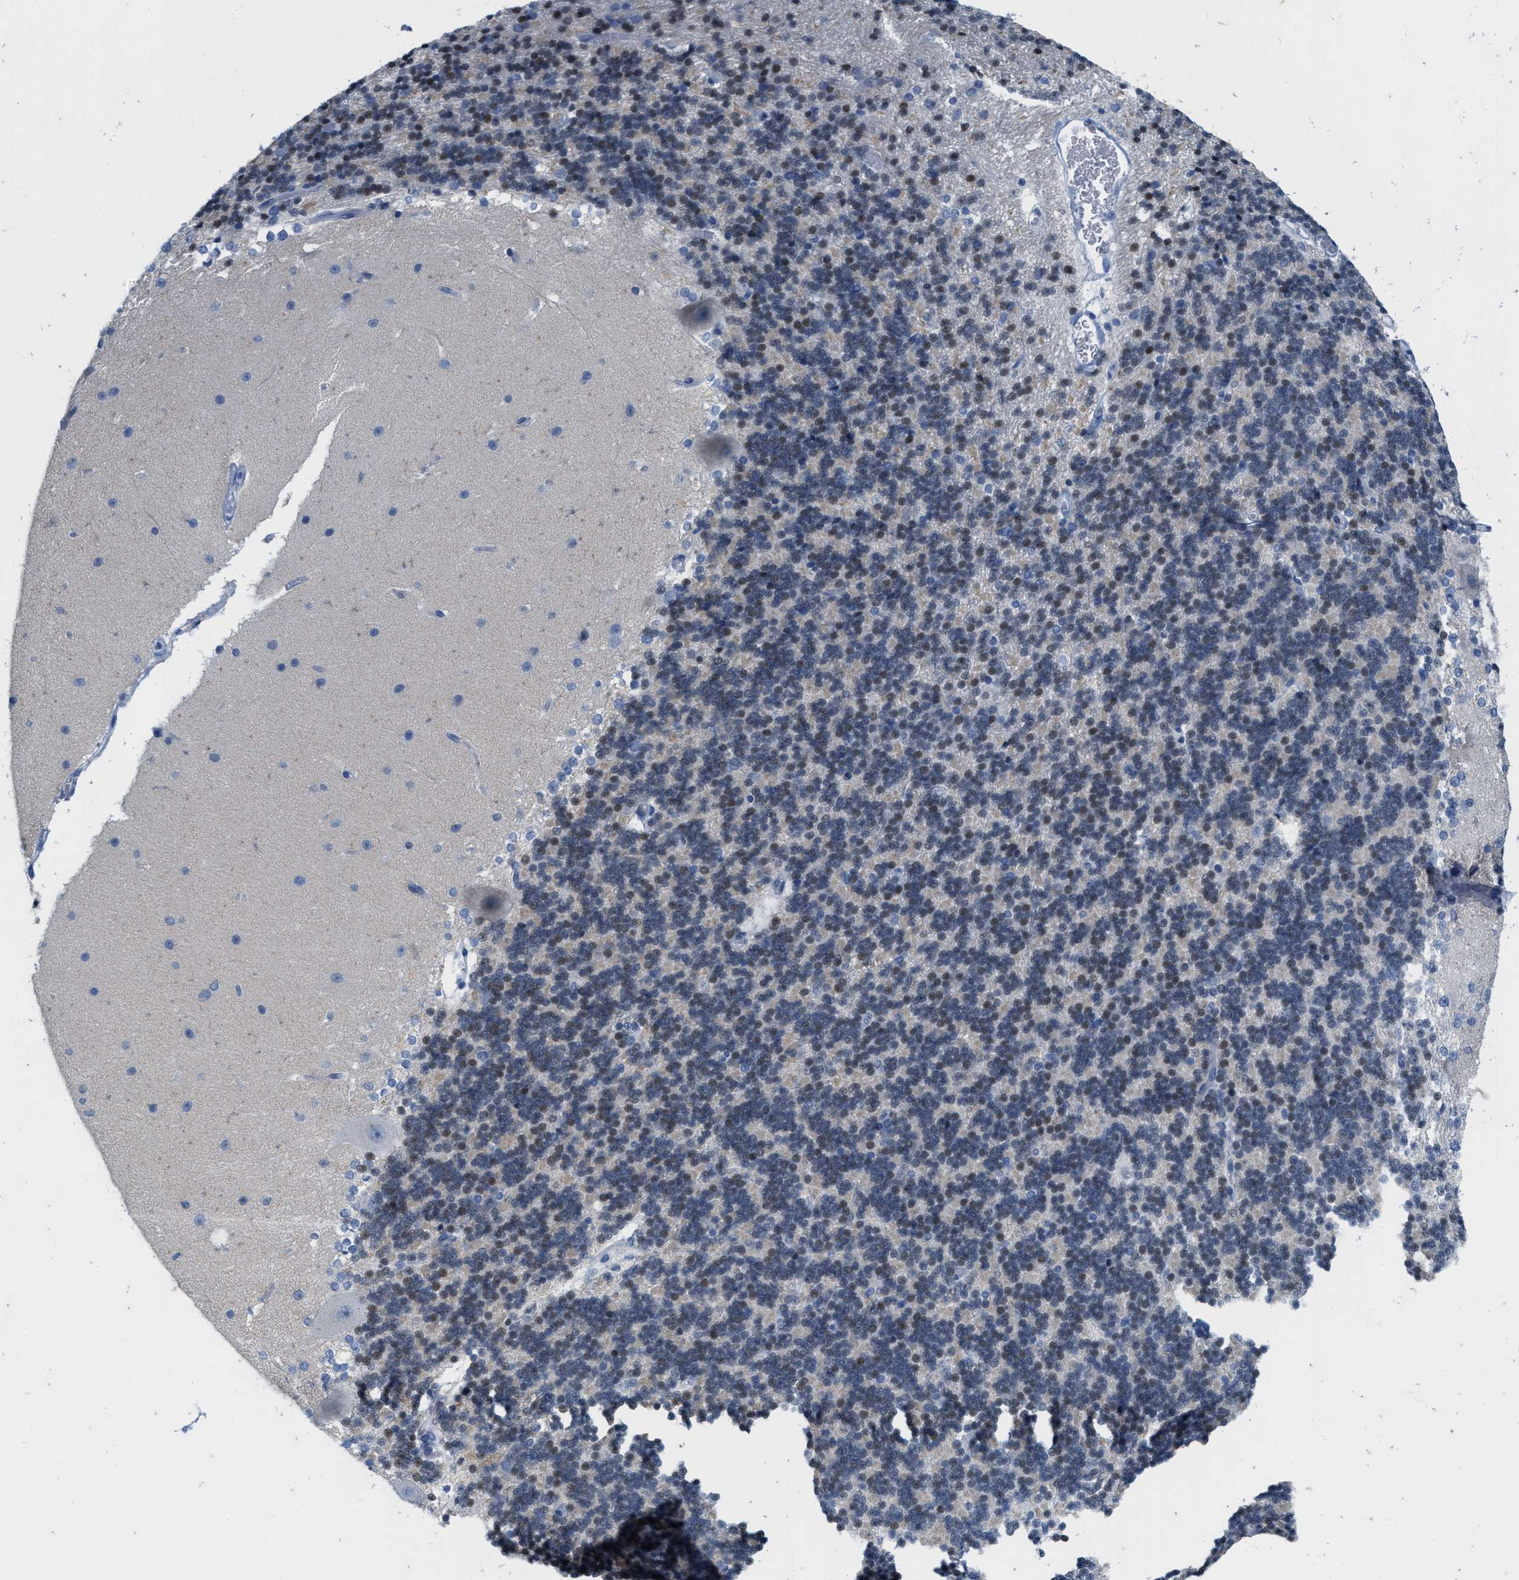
{"staining": {"intensity": "weak", "quantity": "25%-75%", "location": "nuclear"}, "tissue": "cerebellum", "cell_type": "Cells in granular layer", "image_type": "normal", "snomed": [{"axis": "morphology", "description": "Normal tissue, NOS"}, {"axis": "topography", "description": "Cerebellum"}], "caption": "Protein analysis of unremarkable cerebellum reveals weak nuclear expression in about 25%-75% of cells in granular layer.", "gene": "ABCB11", "patient": {"sex": "female", "age": 19}}